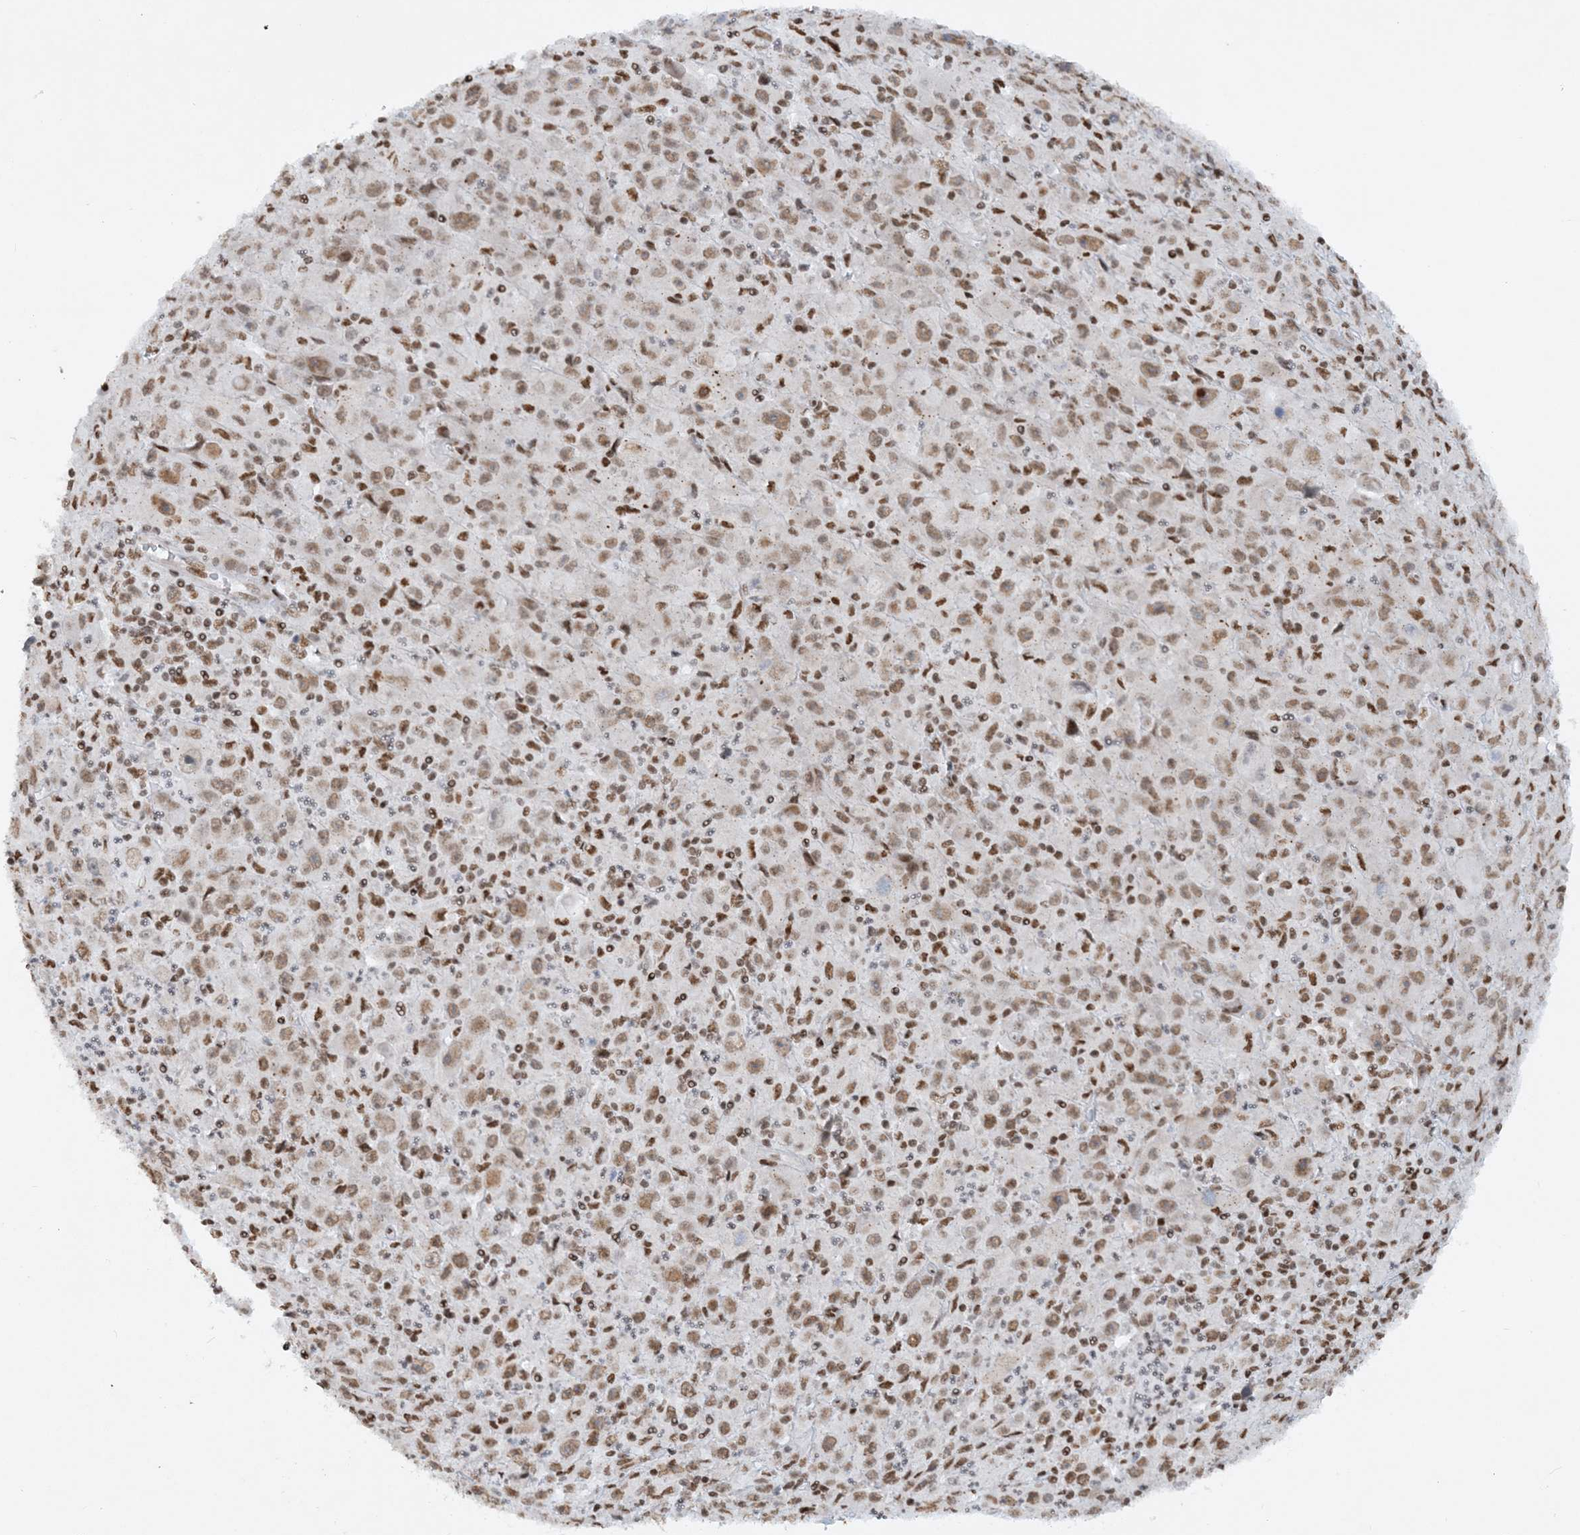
{"staining": {"intensity": "moderate", "quantity": ">75%", "location": "nuclear"}, "tissue": "melanoma", "cell_type": "Tumor cells", "image_type": "cancer", "snomed": [{"axis": "morphology", "description": "Malignant melanoma, Metastatic site"}, {"axis": "topography", "description": "Skin"}], "caption": "There is medium levels of moderate nuclear staining in tumor cells of melanoma, as demonstrated by immunohistochemical staining (brown color).", "gene": "DELE1", "patient": {"sex": "female", "age": 56}}